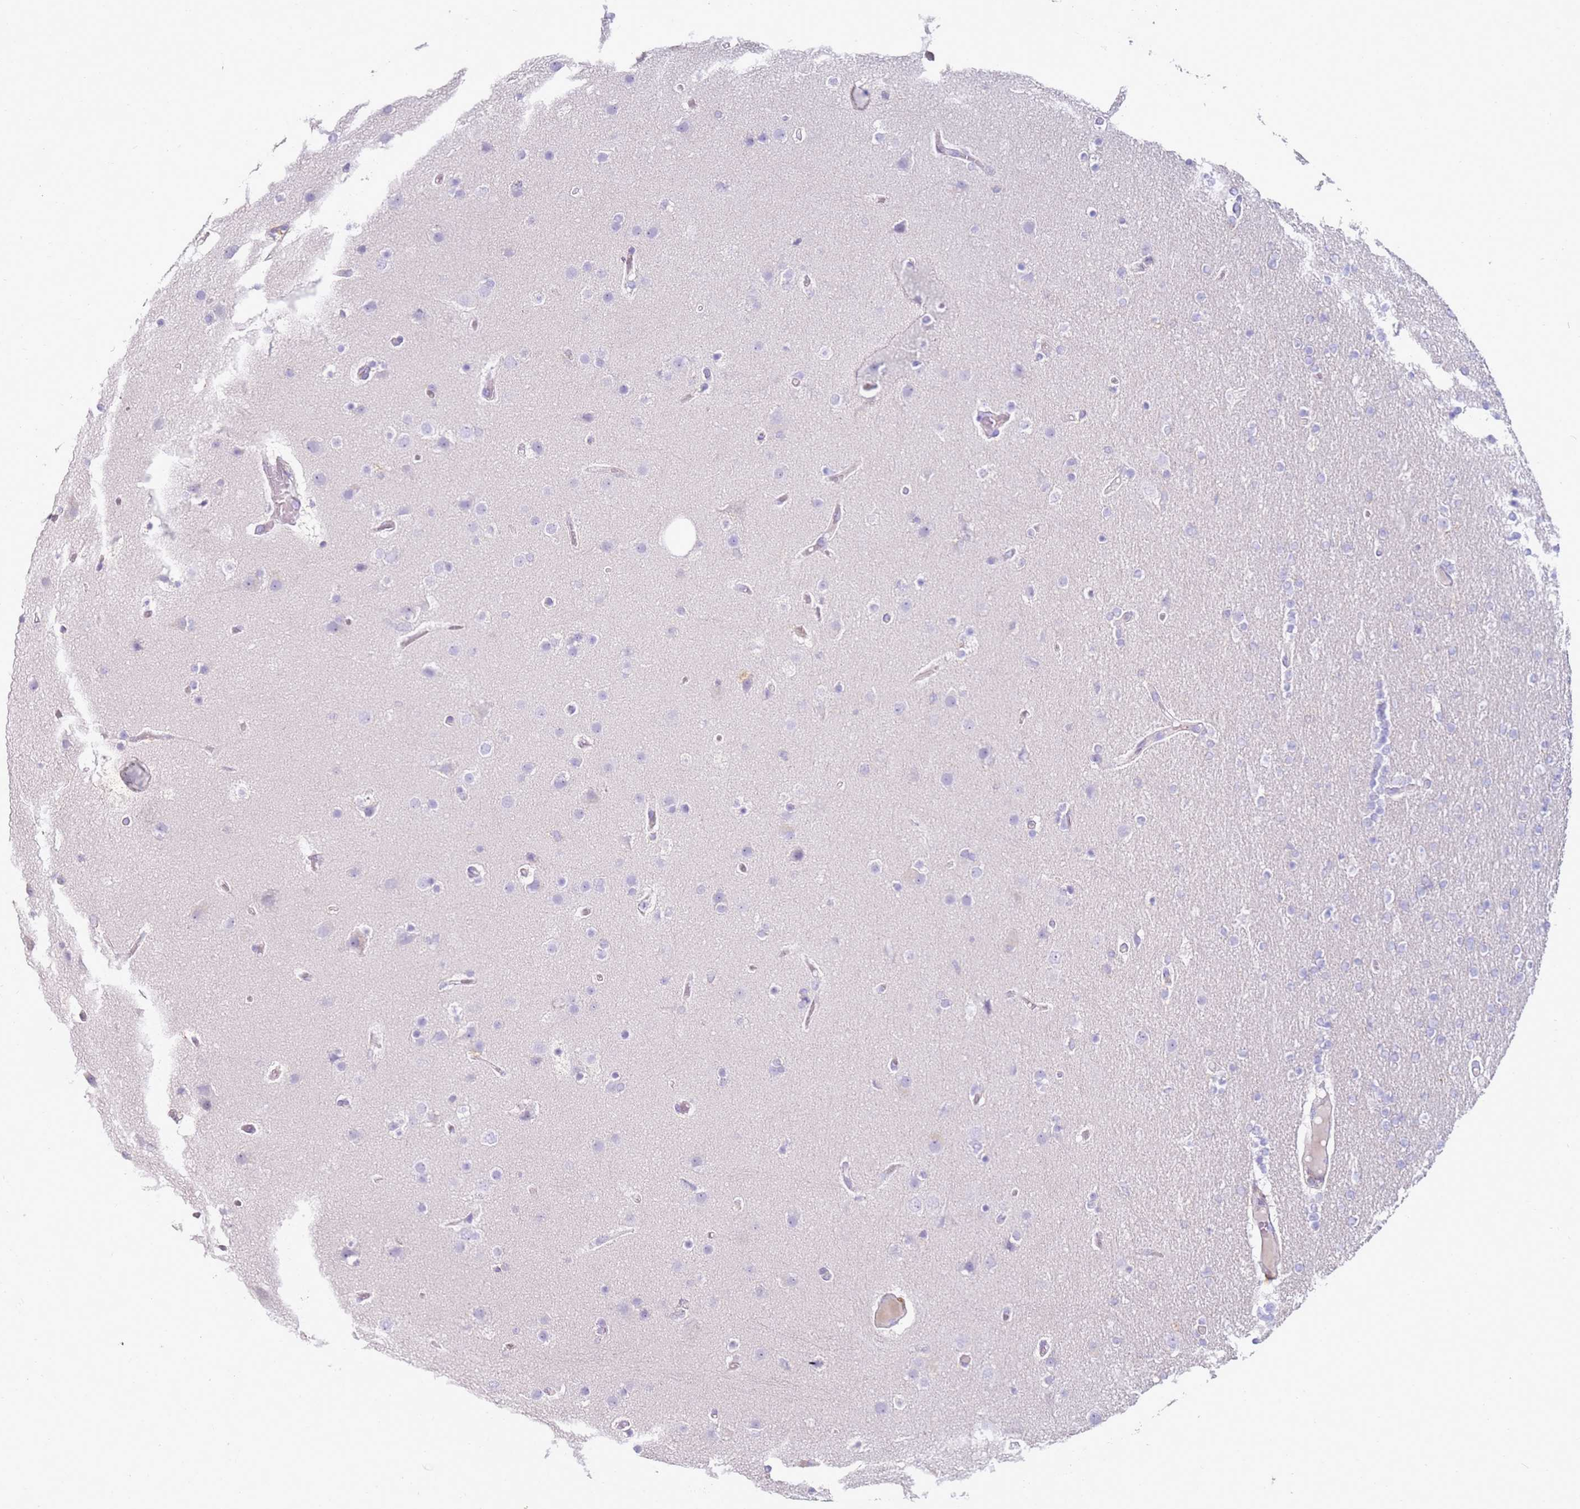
{"staining": {"intensity": "negative", "quantity": "none", "location": "none"}, "tissue": "glioma", "cell_type": "Tumor cells", "image_type": "cancer", "snomed": [{"axis": "morphology", "description": "Glioma, malignant, High grade"}, {"axis": "topography", "description": "Cerebral cortex"}], "caption": "DAB (3,3'-diaminobenzidine) immunohistochemical staining of malignant glioma (high-grade) displays no significant positivity in tumor cells.", "gene": "FPR1", "patient": {"sex": "female", "age": 36}}